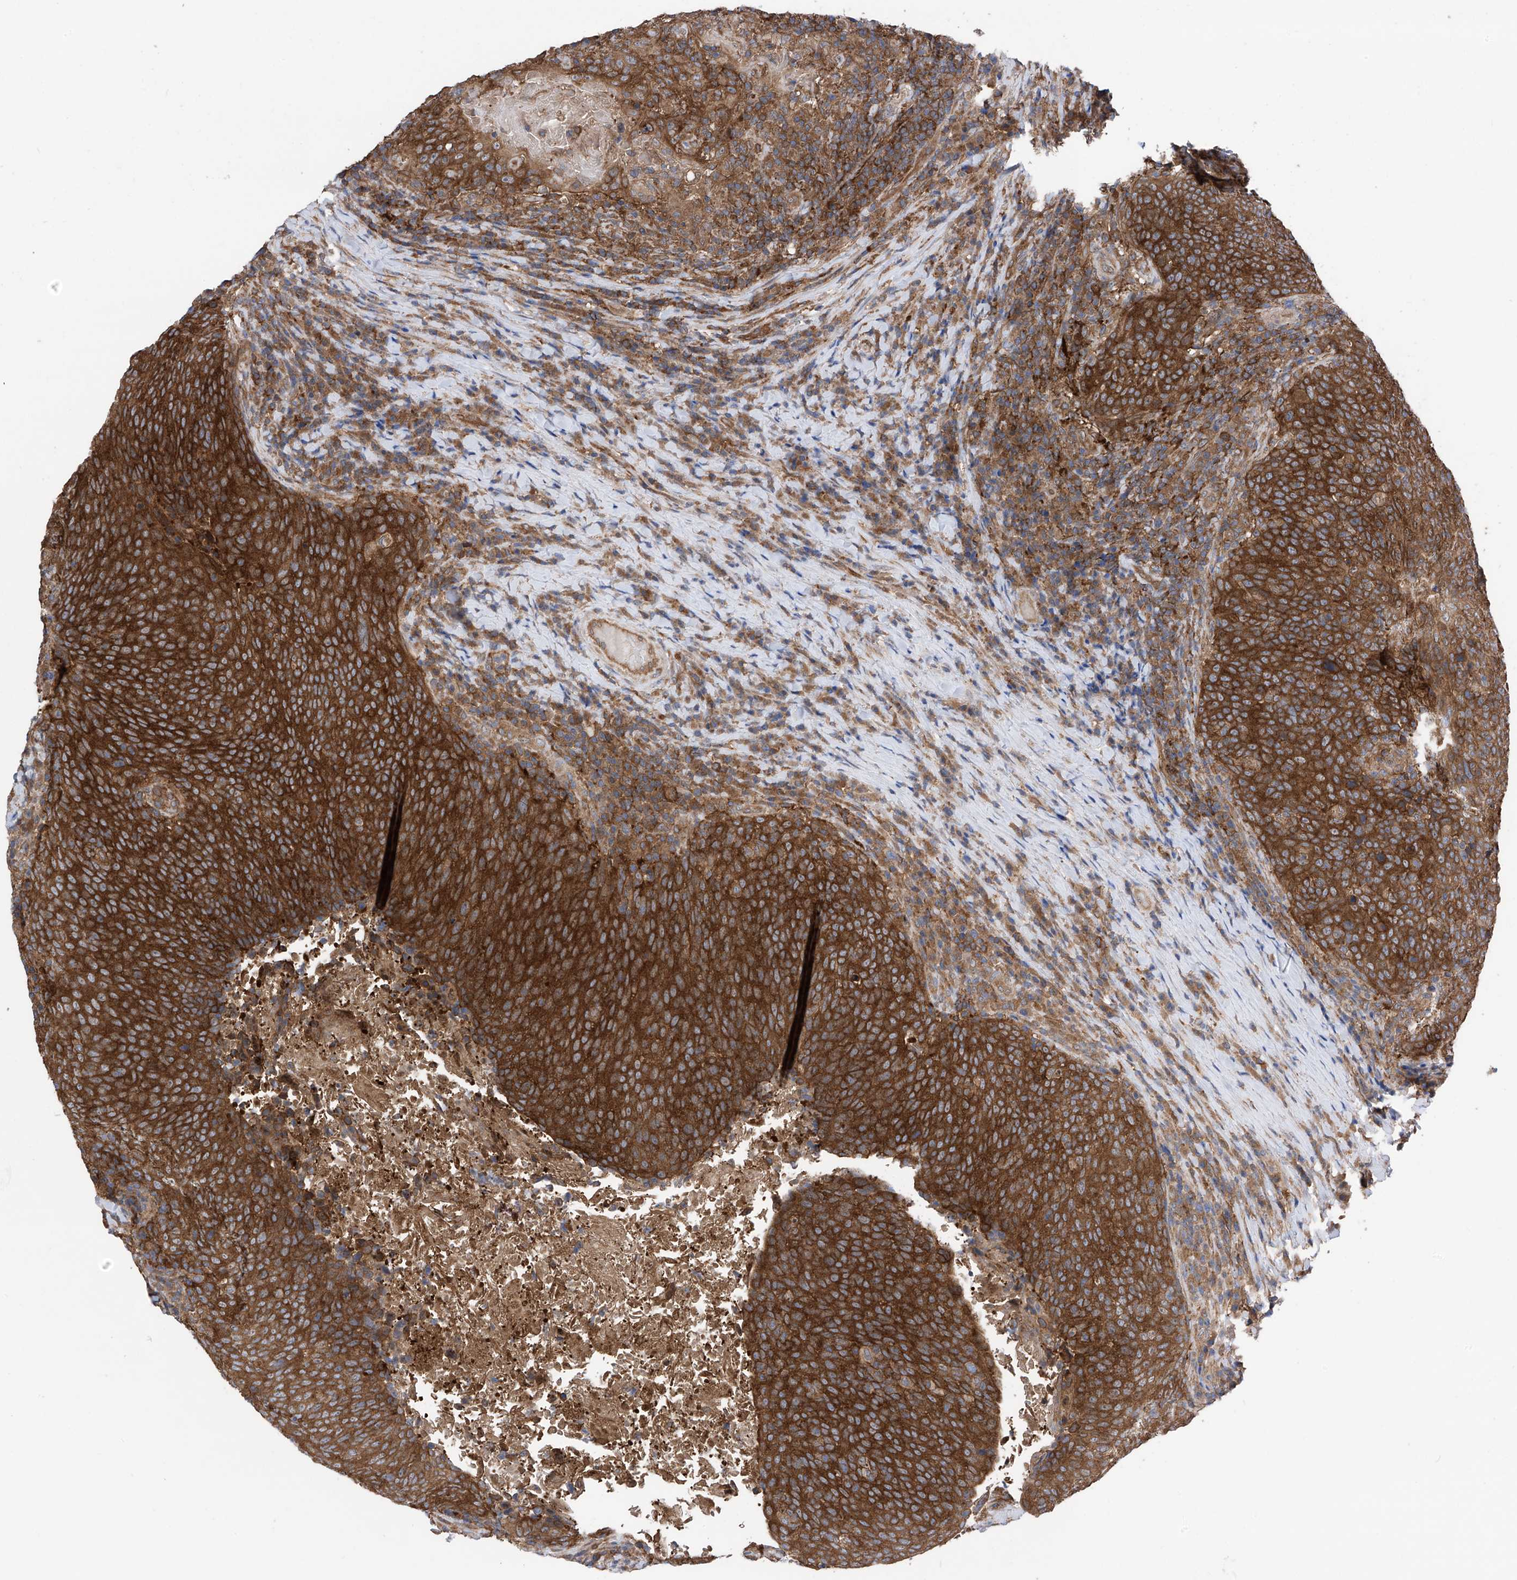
{"staining": {"intensity": "strong", "quantity": ">75%", "location": "cytoplasmic/membranous"}, "tissue": "head and neck cancer", "cell_type": "Tumor cells", "image_type": "cancer", "snomed": [{"axis": "morphology", "description": "Squamous cell carcinoma, NOS"}, {"axis": "morphology", "description": "Squamous cell carcinoma, metastatic, NOS"}, {"axis": "topography", "description": "Lymph node"}, {"axis": "topography", "description": "Head-Neck"}], "caption": "Immunohistochemical staining of human metastatic squamous cell carcinoma (head and neck) reveals high levels of strong cytoplasmic/membranous protein expression in about >75% of tumor cells.", "gene": "CHPF", "patient": {"sex": "male", "age": 62}}